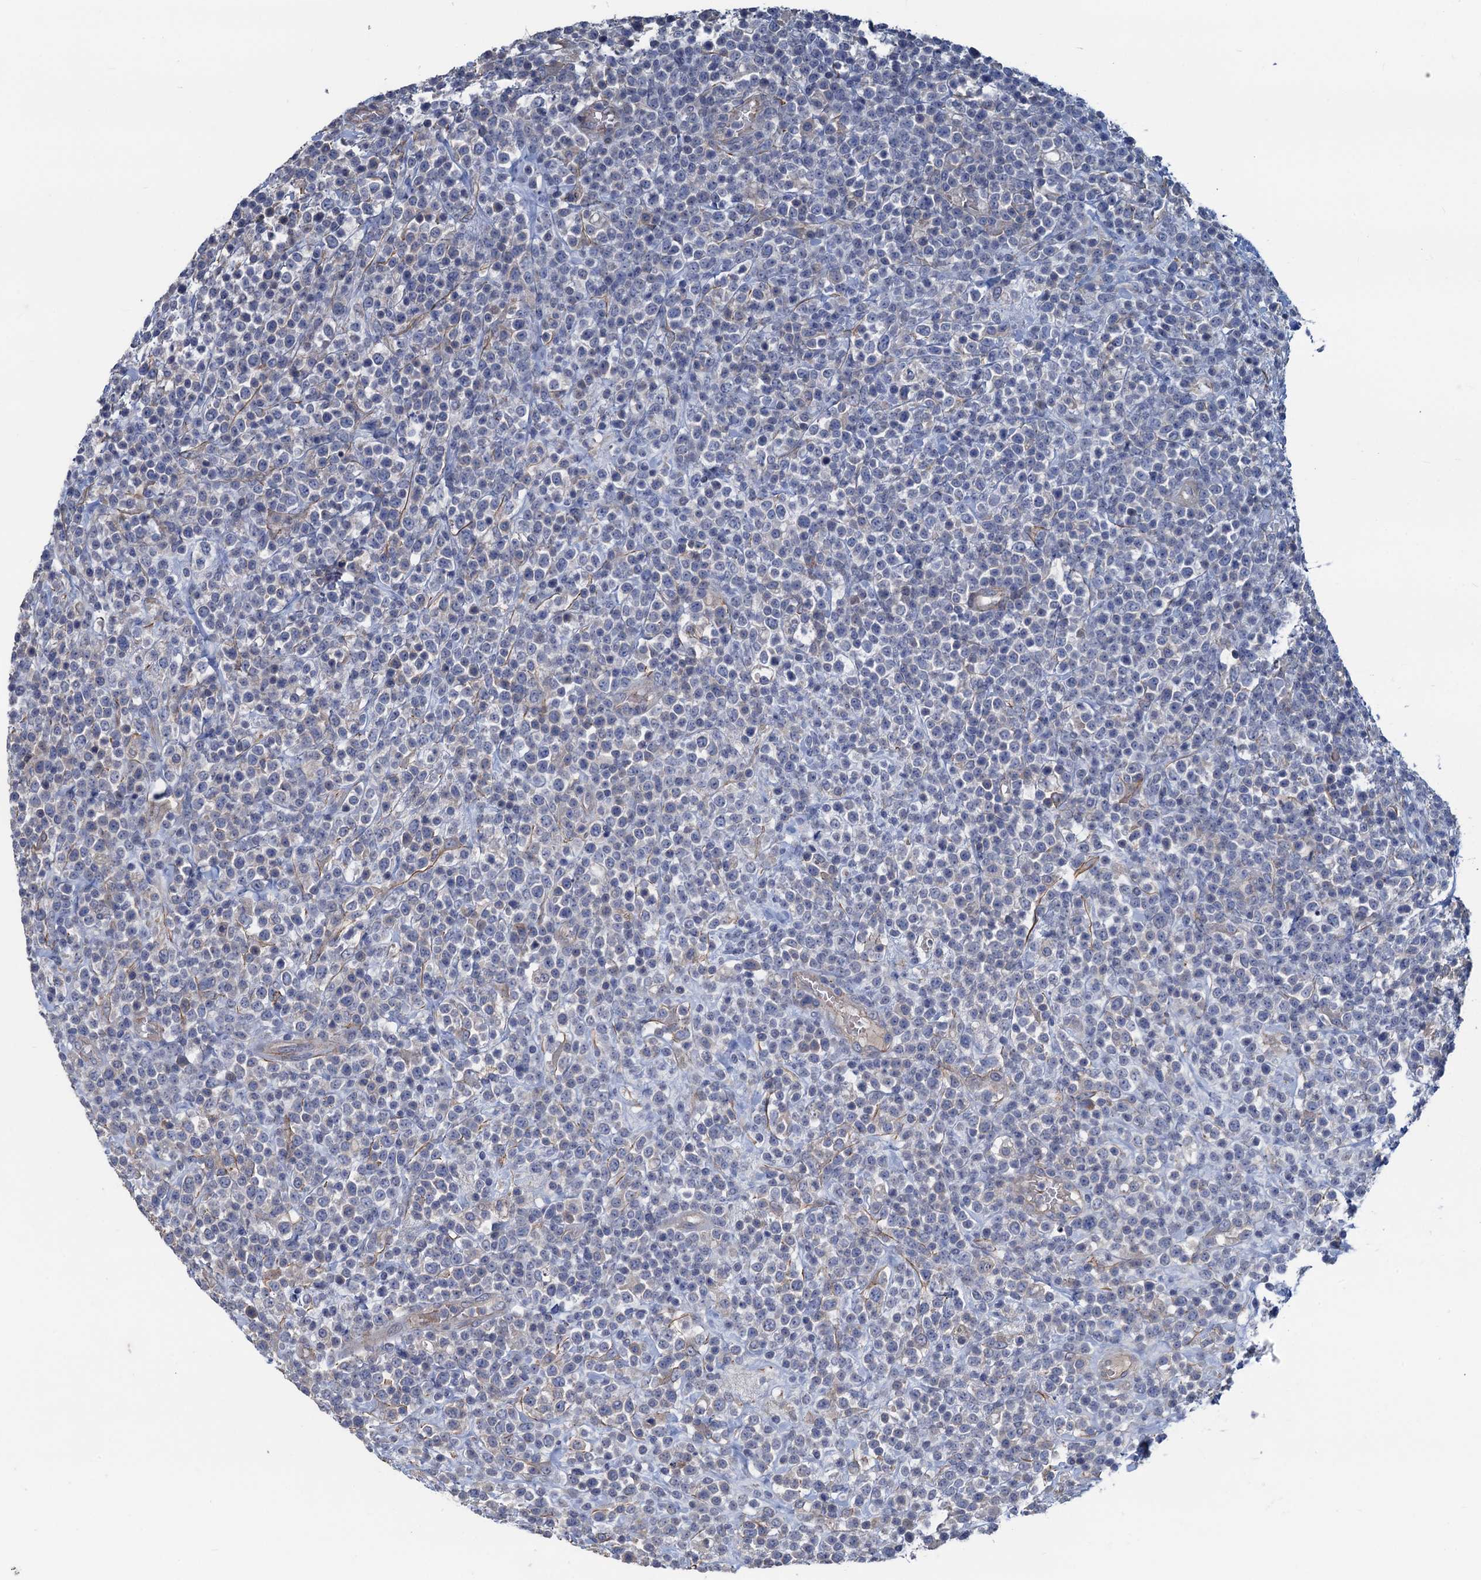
{"staining": {"intensity": "negative", "quantity": "none", "location": "none"}, "tissue": "lymphoma", "cell_type": "Tumor cells", "image_type": "cancer", "snomed": [{"axis": "morphology", "description": "Malignant lymphoma, non-Hodgkin's type, High grade"}, {"axis": "topography", "description": "Colon"}], "caption": "Lymphoma was stained to show a protein in brown. There is no significant expression in tumor cells.", "gene": "SMCO3", "patient": {"sex": "female", "age": 53}}